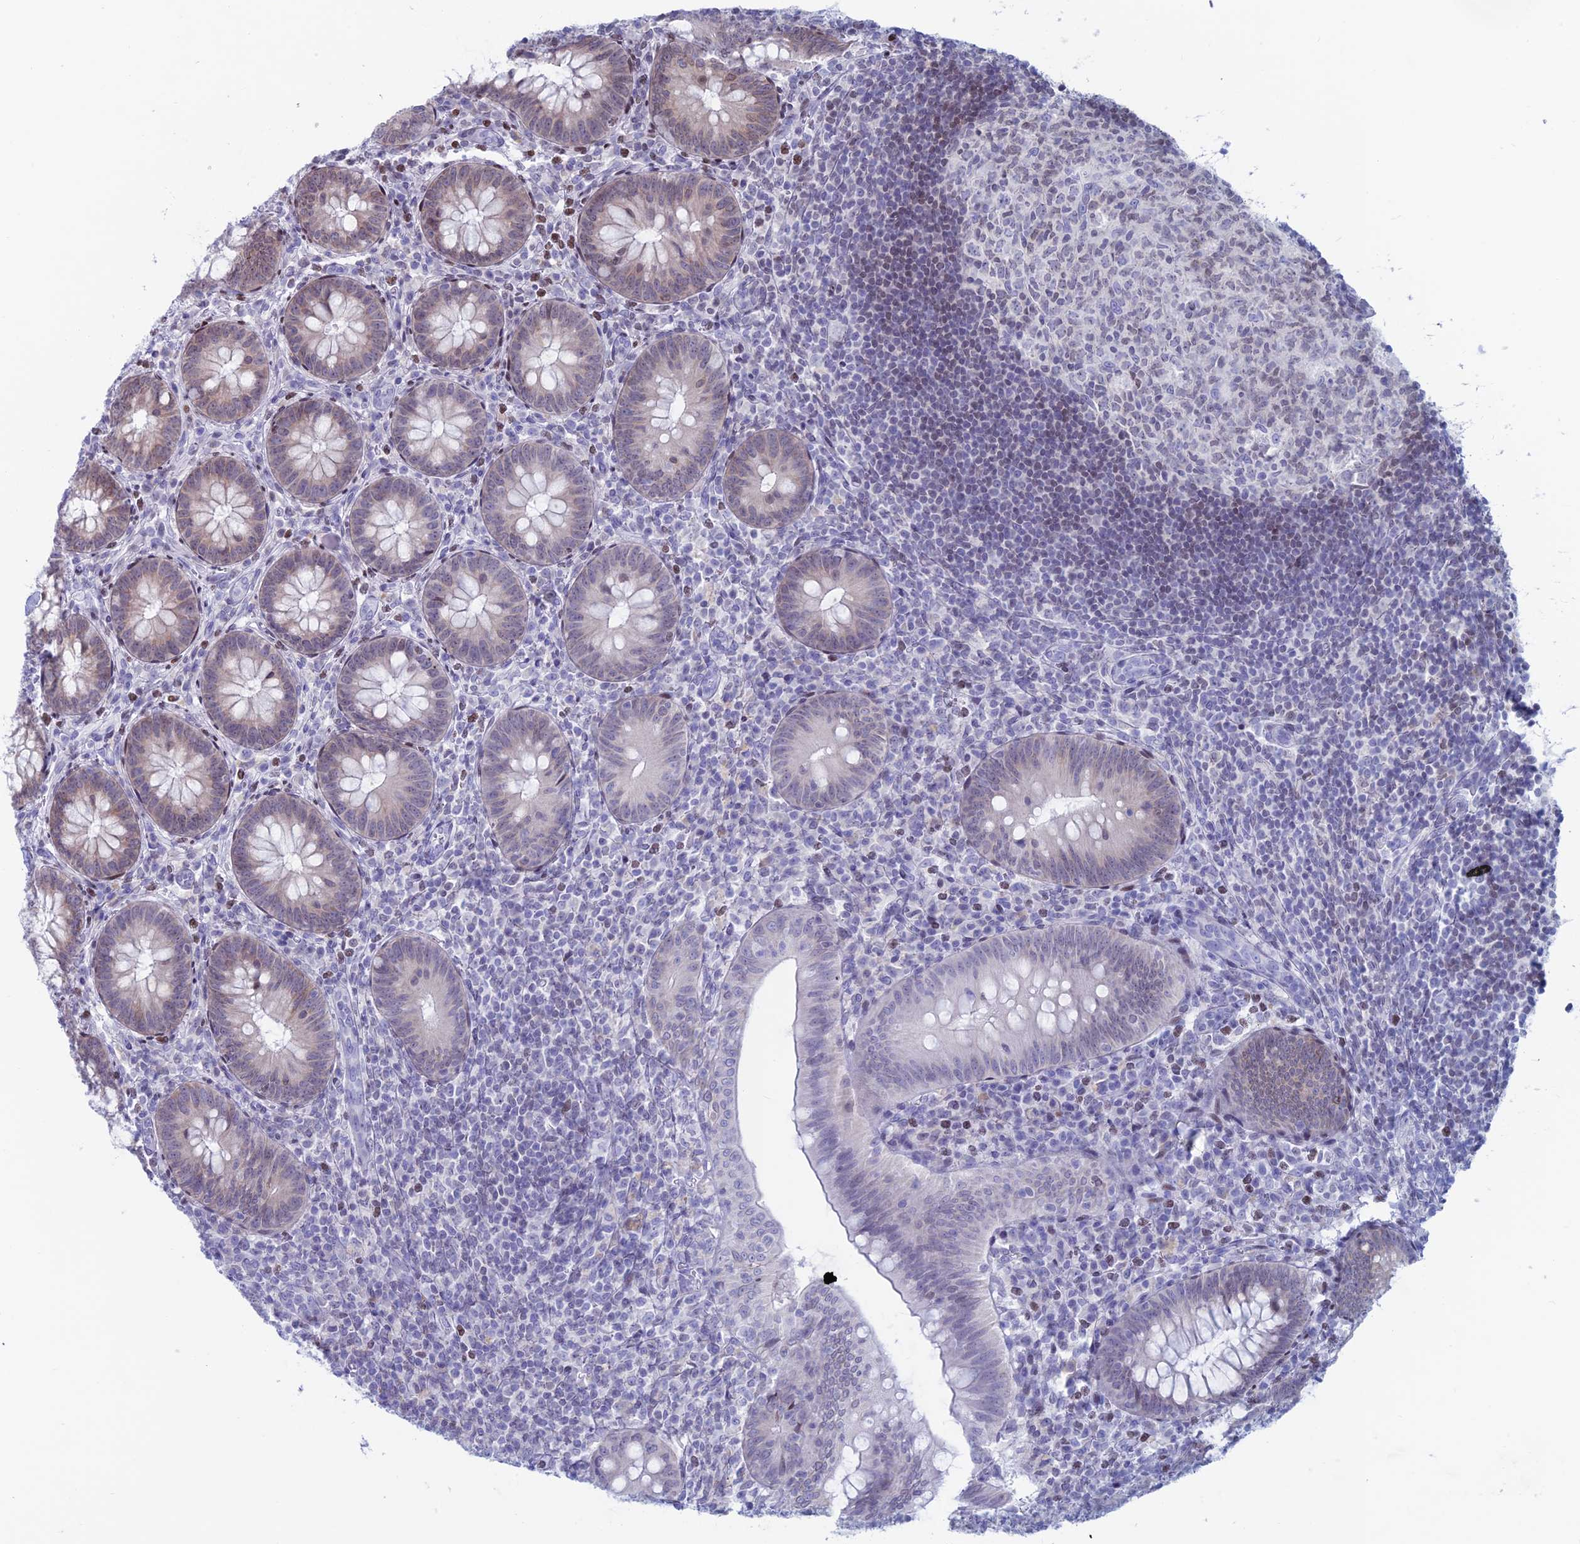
{"staining": {"intensity": "weak", "quantity": "<25%", "location": "nuclear"}, "tissue": "appendix", "cell_type": "Glandular cells", "image_type": "normal", "snomed": [{"axis": "morphology", "description": "Normal tissue, NOS"}, {"axis": "topography", "description": "Appendix"}], "caption": "Immunohistochemical staining of unremarkable appendix exhibits no significant staining in glandular cells.", "gene": "CERS6", "patient": {"sex": "male", "age": 14}}